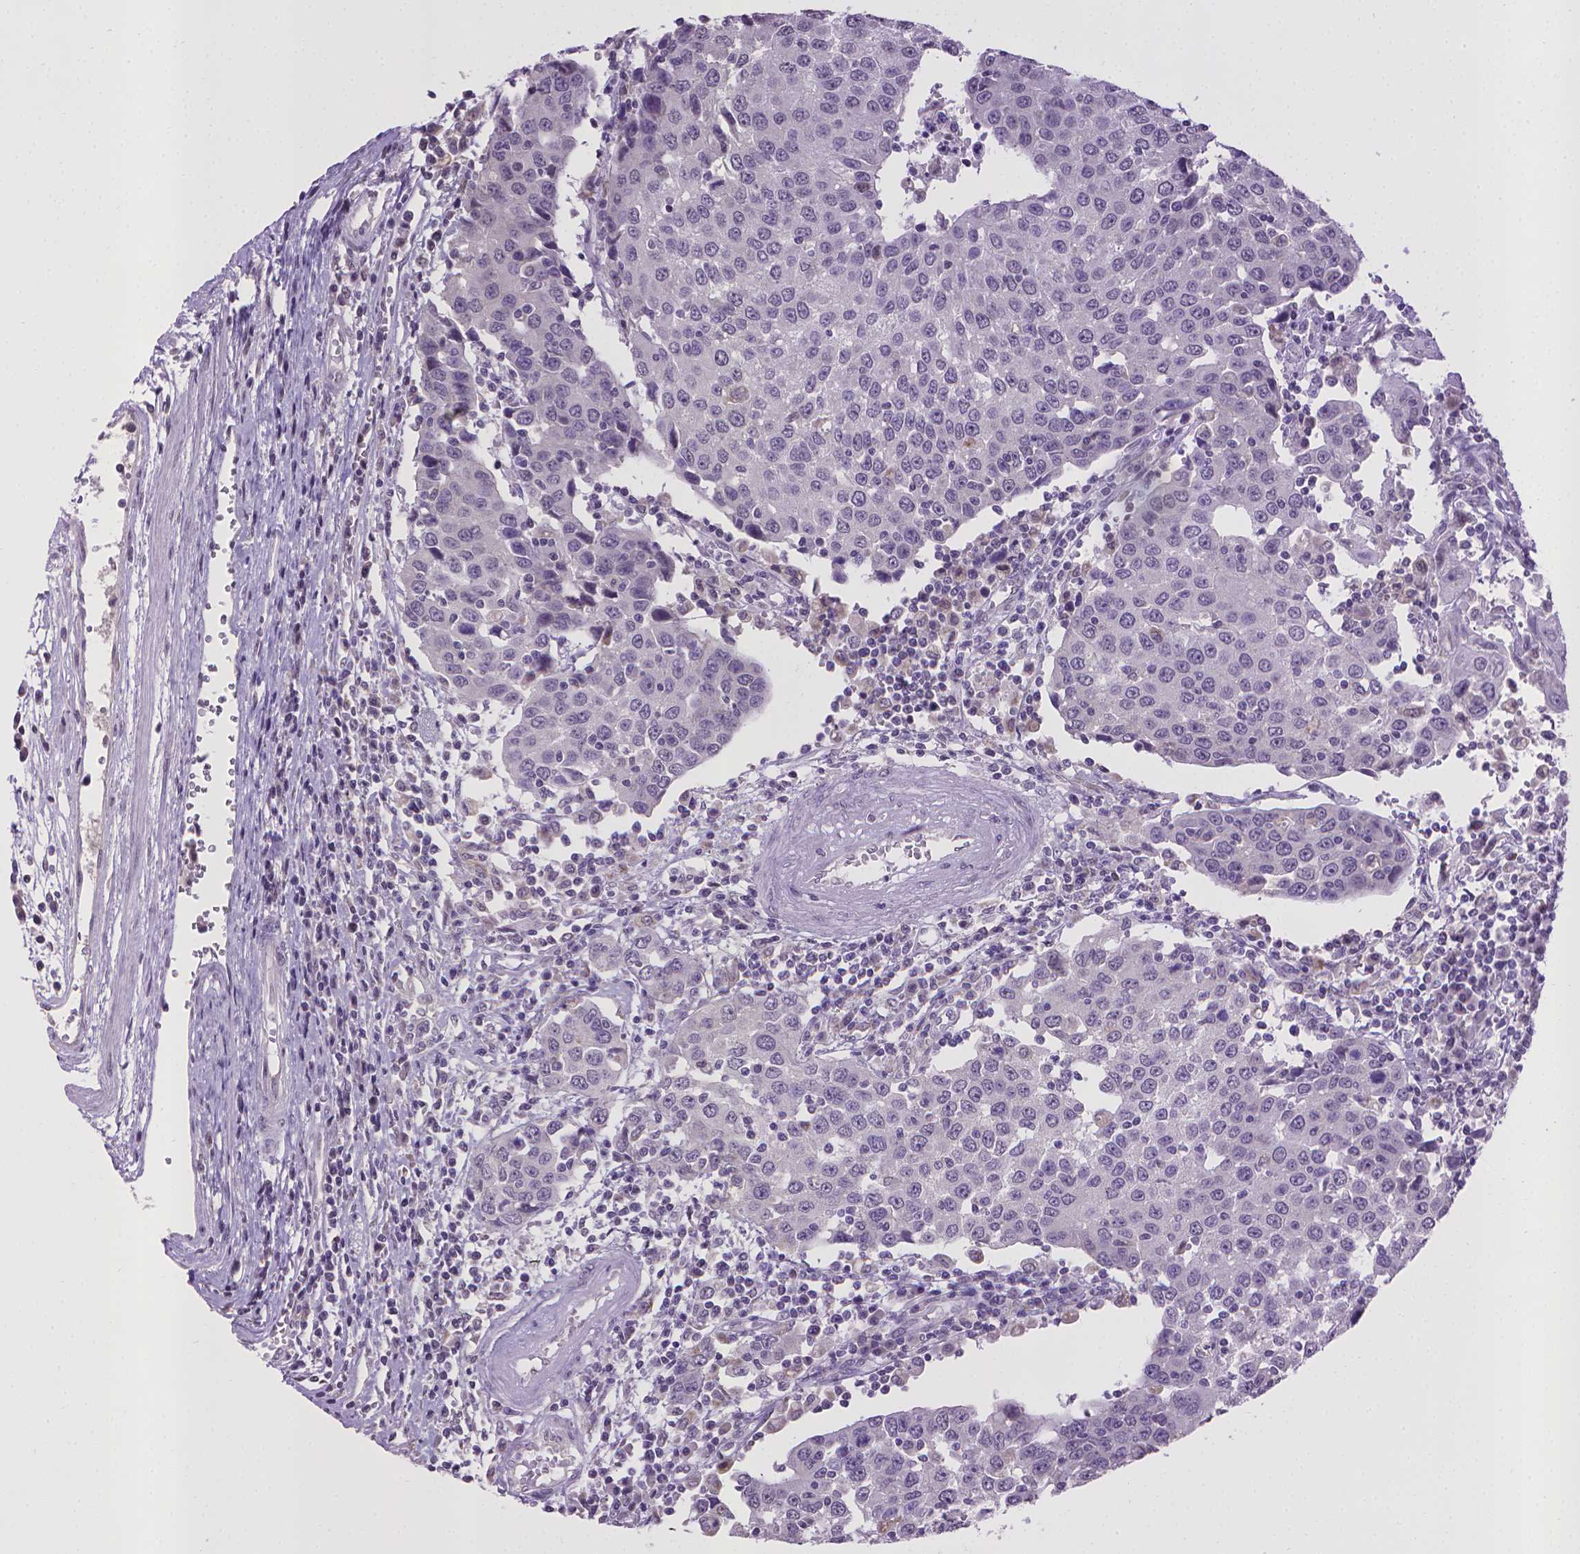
{"staining": {"intensity": "negative", "quantity": "none", "location": "none"}, "tissue": "urothelial cancer", "cell_type": "Tumor cells", "image_type": "cancer", "snomed": [{"axis": "morphology", "description": "Urothelial carcinoma, High grade"}, {"axis": "topography", "description": "Urinary bladder"}], "caption": "A histopathology image of high-grade urothelial carcinoma stained for a protein reveals no brown staining in tumor cells.", "gene": "KMO", "patient": {"sex": "female", "age": 85}}